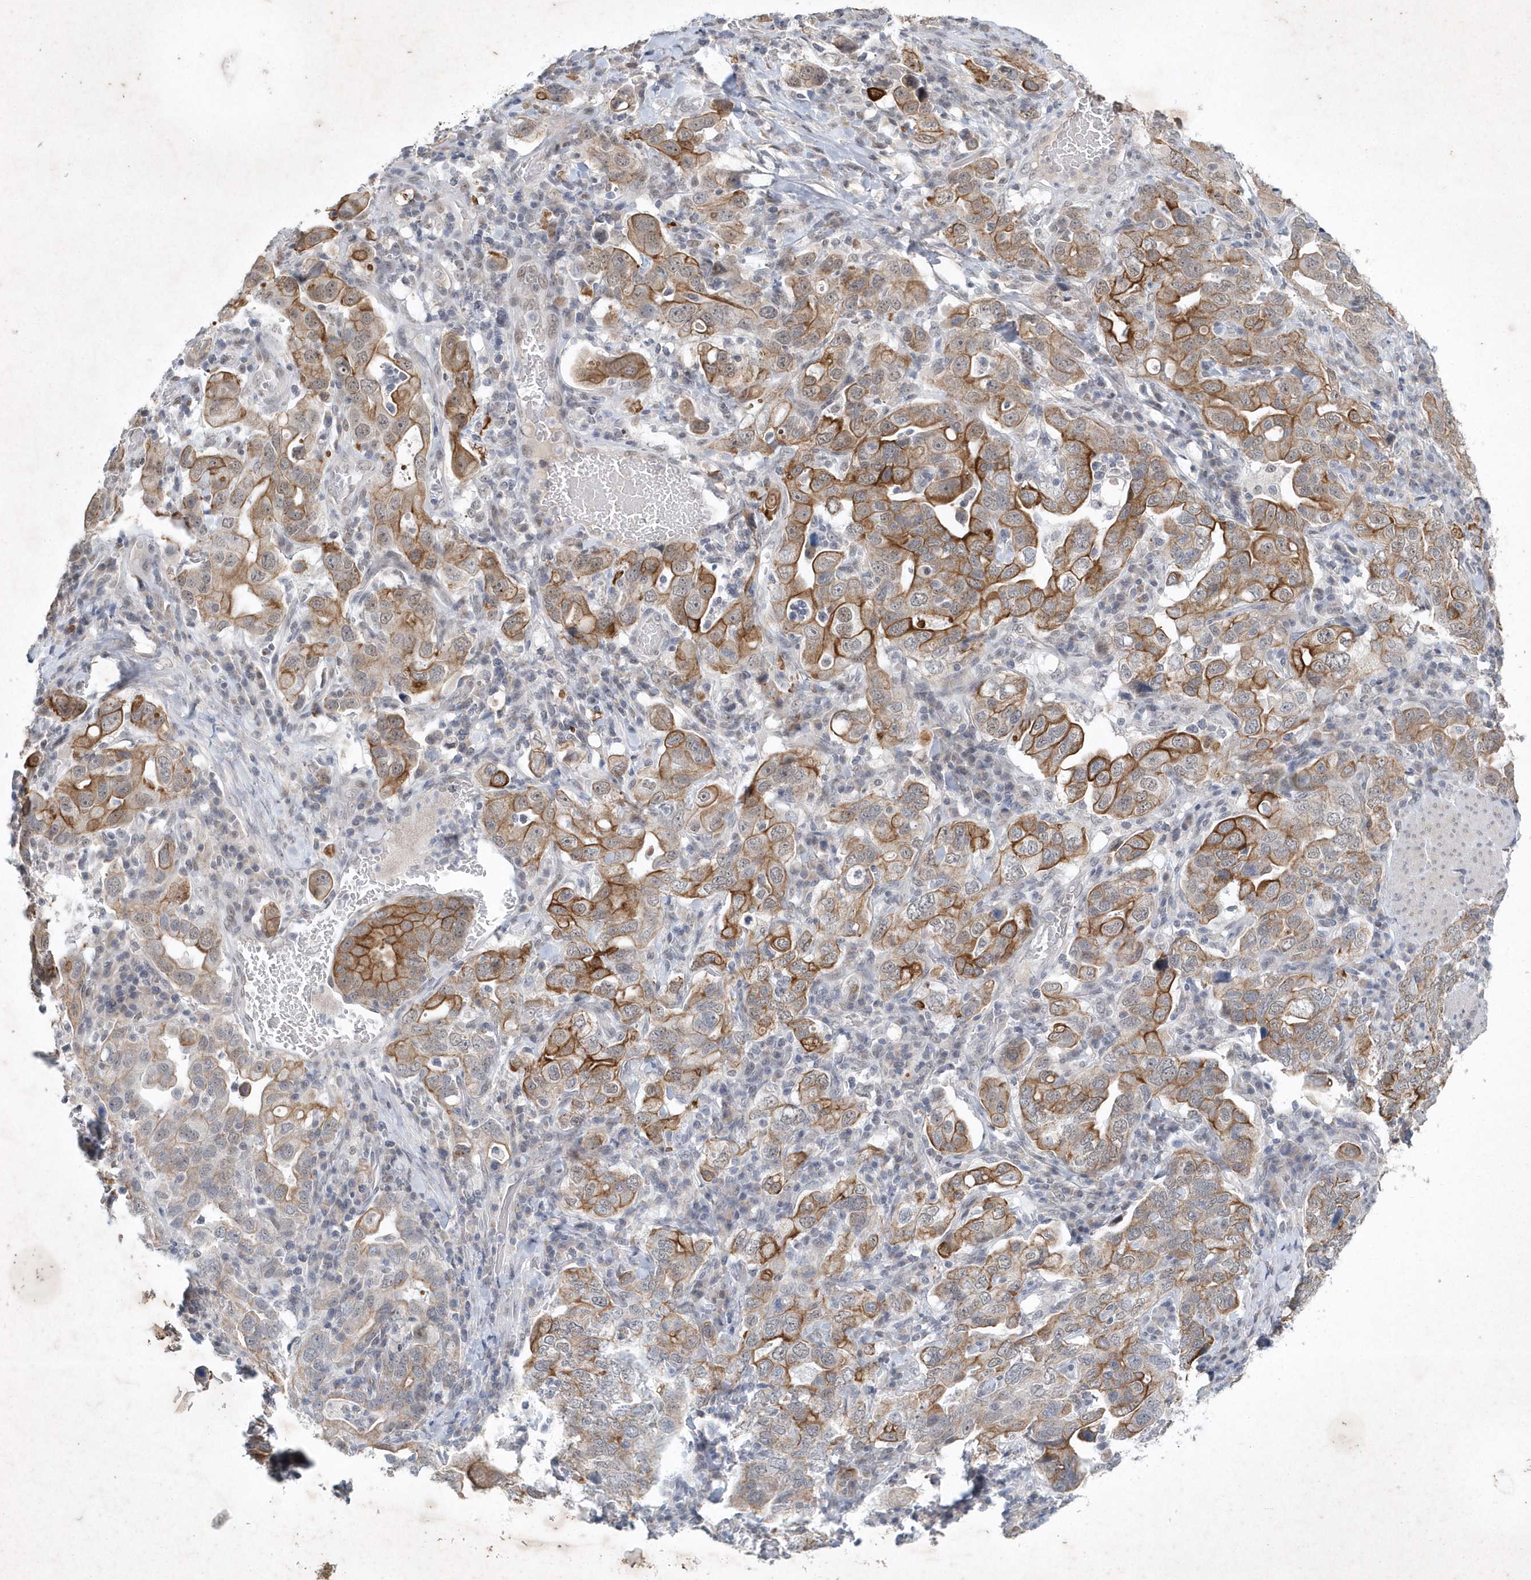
{"staining": {"intensity": "strong", "quantity": ">75%", "location": "cytoplasmic/membranous"}, "tissue": "stomach cancer", "cell_type": "Tumor cells", "image_type": "cancer", "snomed": [{"axis": "morphology", "description": "Adenocarcinoma, NOS"}, {"axis": "topography", "description": "Stomach, upper"}], "caption": "A photomicrograph of adenocarcinoma (stomach) stained for a protein reveals strong cytoplasmic/membranous brown staining in tumor cells.", "gene": "ZBTB9", "patient": {"sex": "male", "age": 62}}